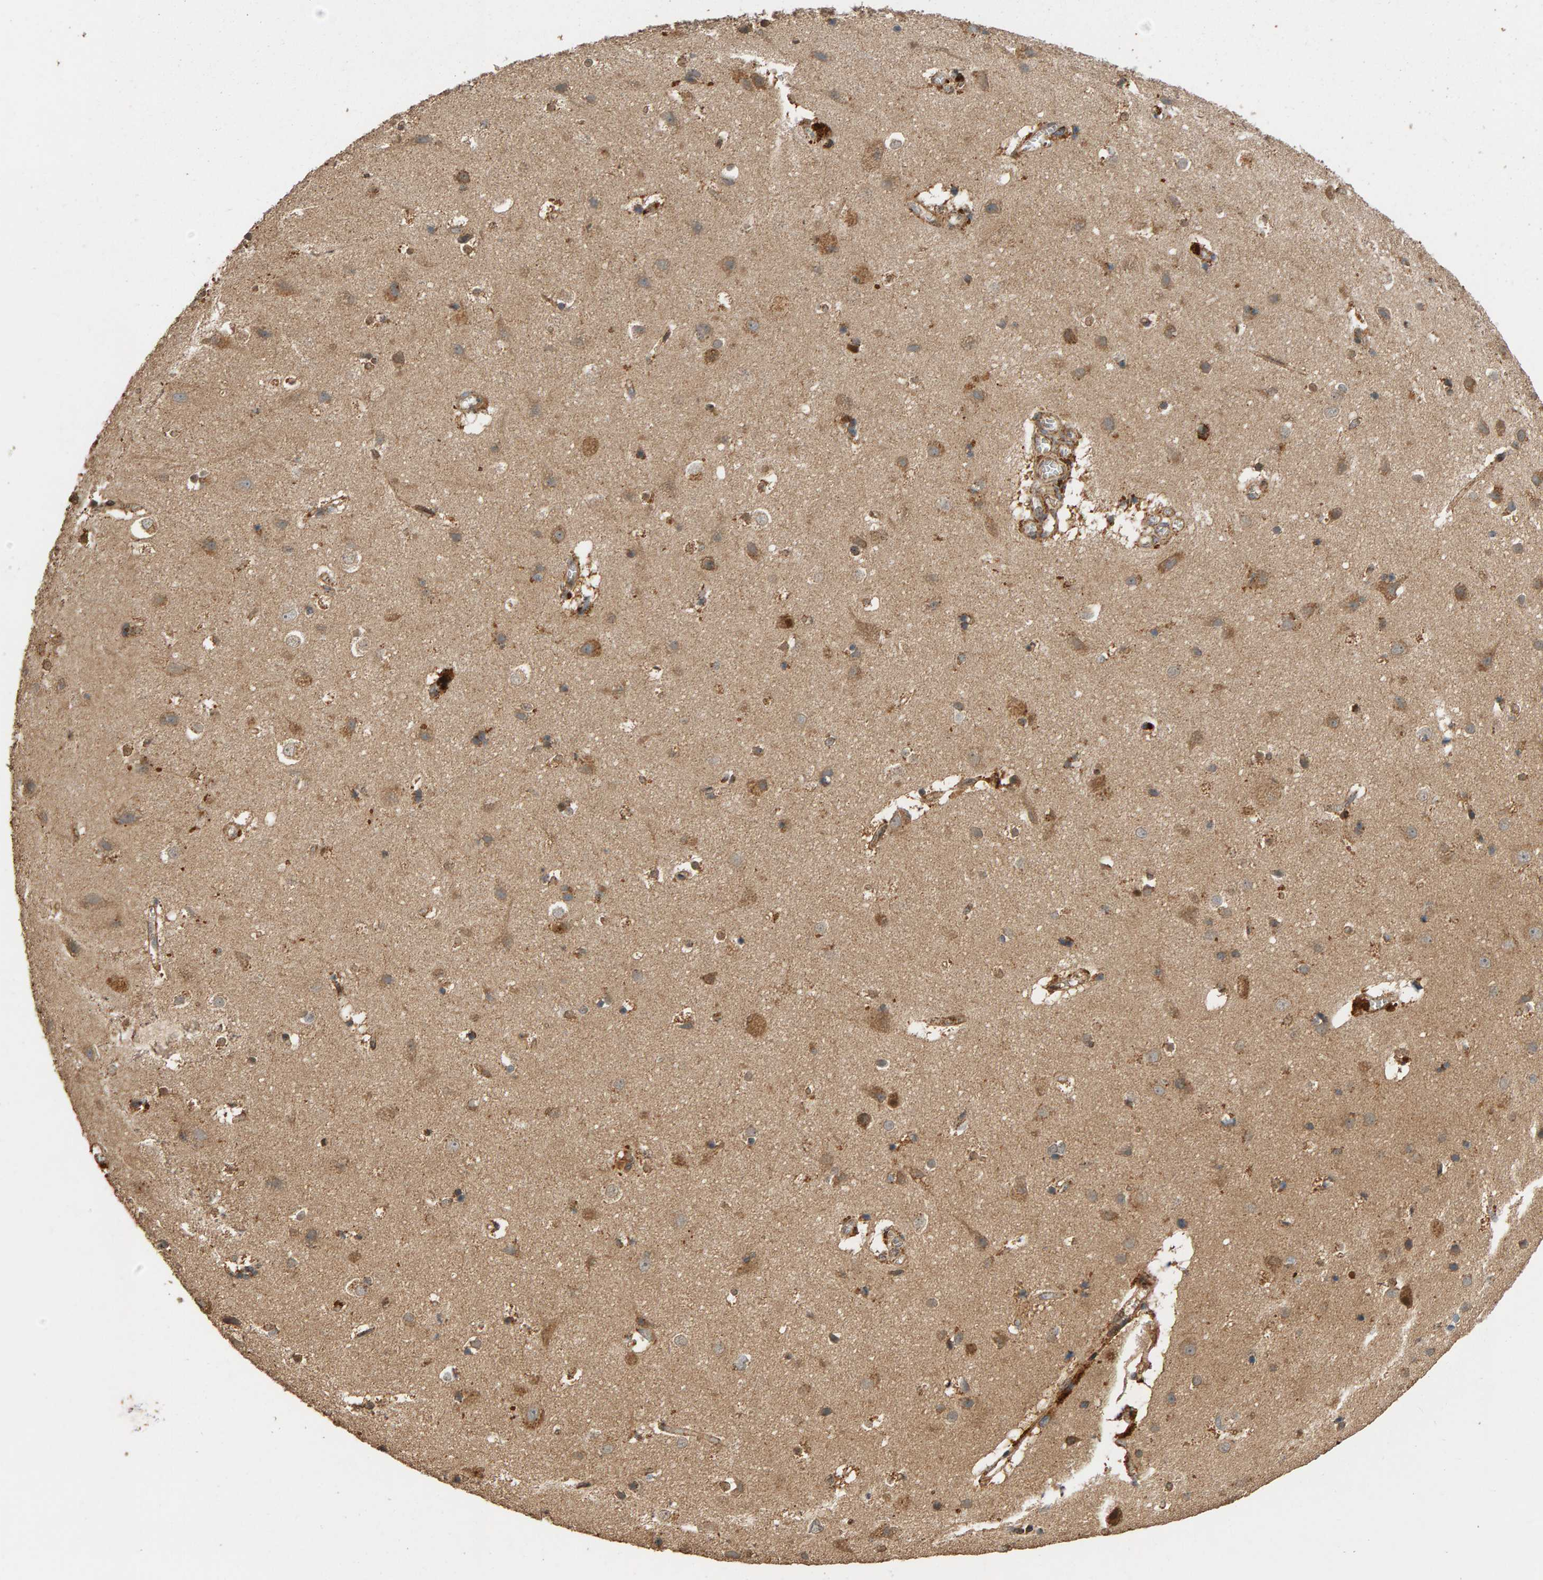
{"staining": {"intensity": "moderate", "quantity": ">75%", "location": "cytoplasmic/membranous"}, "tissue": "cerebral cortex", "cell_type": "Endothelial cells", "image_type": "normal", "snomed": [{"axis": "morphology", "description": "Normal tissue, NOS"}, {"axis": "topography", "description": "Cerebral cortex"}], "caption": "A photomicrograph of human cerebral cortex stained for a protein shows moderate cytoplasmic/membranous brown staining in endothelial cells. Using DAB (brown) and hematoxylin (blue) stains, captured at high magnification using brightfield microscopy.", "gene": "GSTK1", "patient": {"sex": "male", "age": 54}}